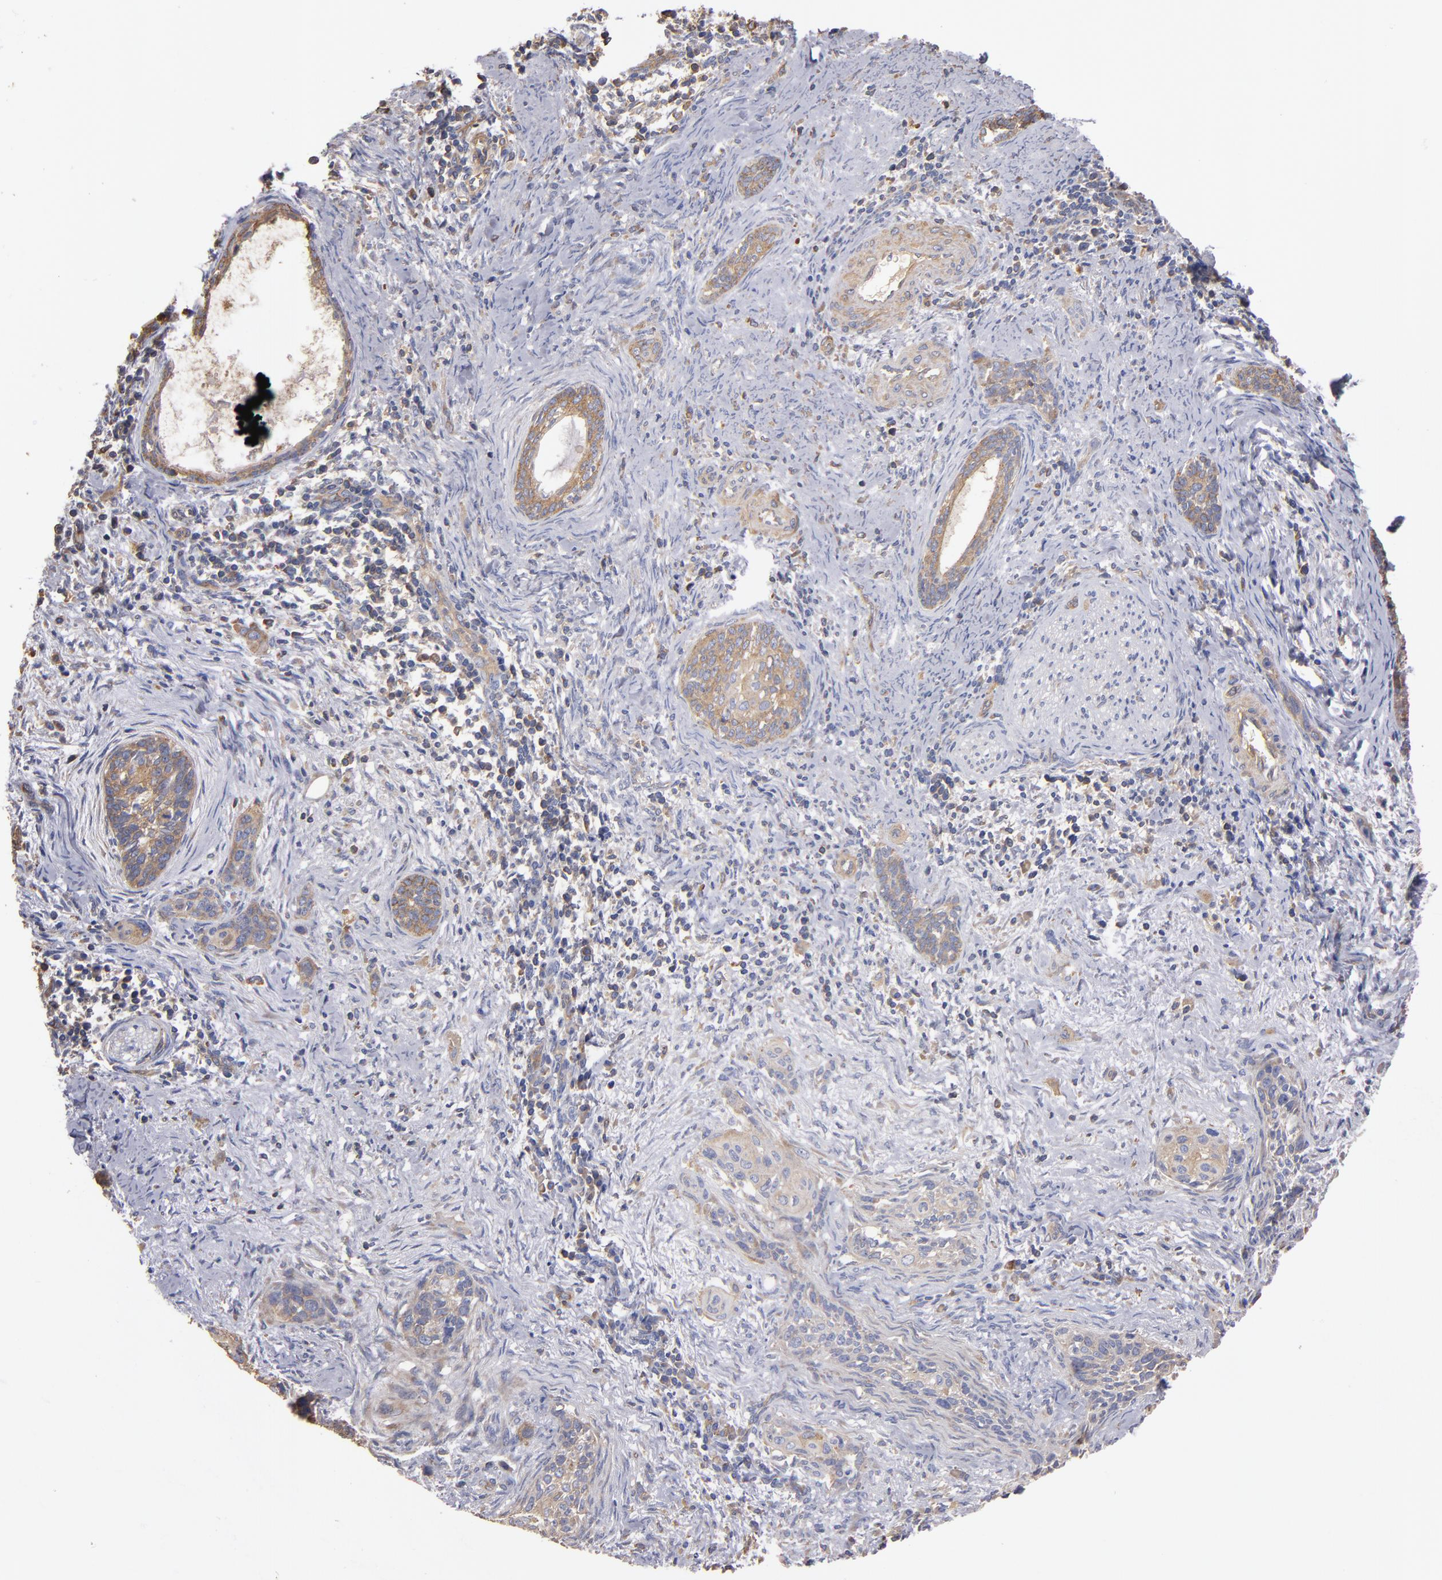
{"staining": {"intensity": "weak", "quantity": ">75%", "location": "cytoplasmic/membranous"}, "tissue": "cervical cancer", "cell_type": "Tumor cells", "image_type": "cancer", "snomed": [{"axis": "morphology", "description": "Squamous cell carcinoma, NOS"}, {"axis": "topography", "description": "Cervix"}], "caption": "Protein expression analysis of human cervical cancer reveals weak cytoplasmic/membranous positivity in about >75% of tumor cells.", "gene": "ESYT2", "patient": {"sex": "female", "age": 33}}